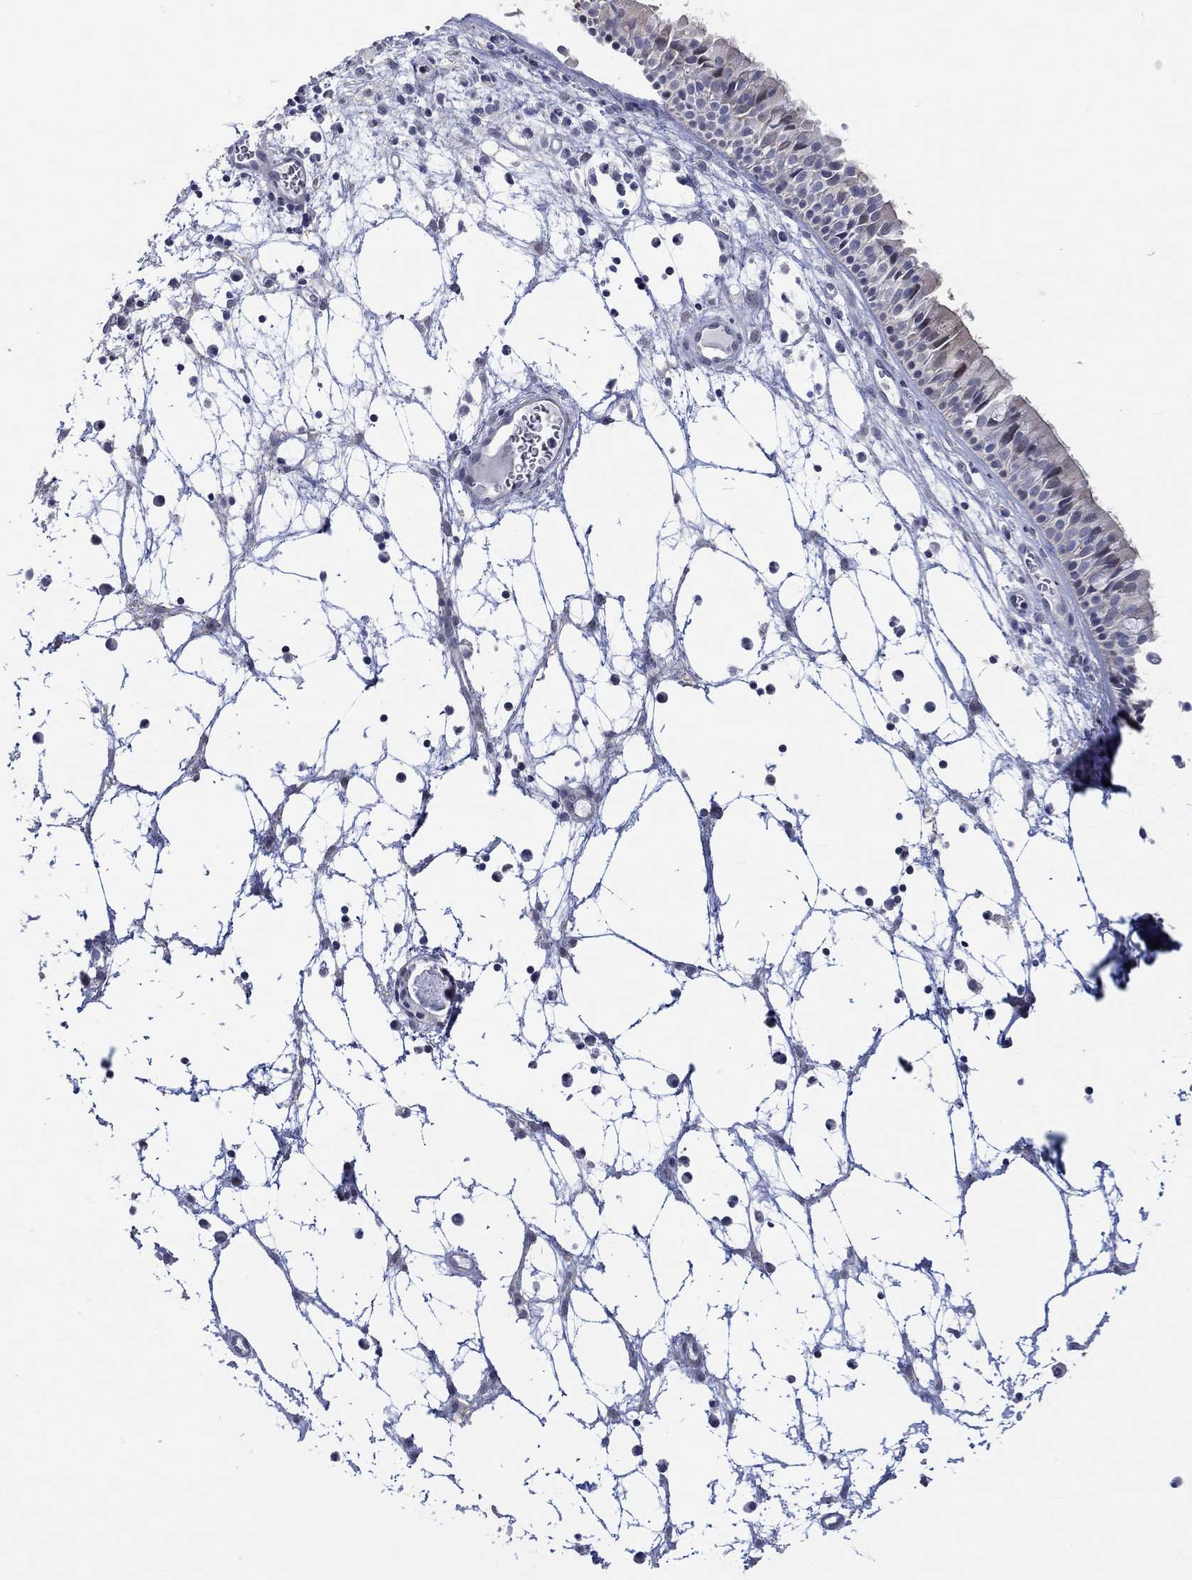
{"staining": {"intensity": "negative", "quantity": "none", "location": "none"}, "tissue": "nasopharynx", "cell_type": "Respiratory epithelial cells", "image_type": "normal", "snomed": [{"axis": "morphology", "description": "Normal tissue, NOS"}, {"axis": "topography", "description": "Nasopharynx"}], "caption": "A micrograph of human nasopharynx is negative for staining in respiratory epithelial cells. (Brightfield microscopy of DAB immunohistochemistry at high magnification).", "gene": "PNMA5", "patient": {"sex": "male", "age": 83}}